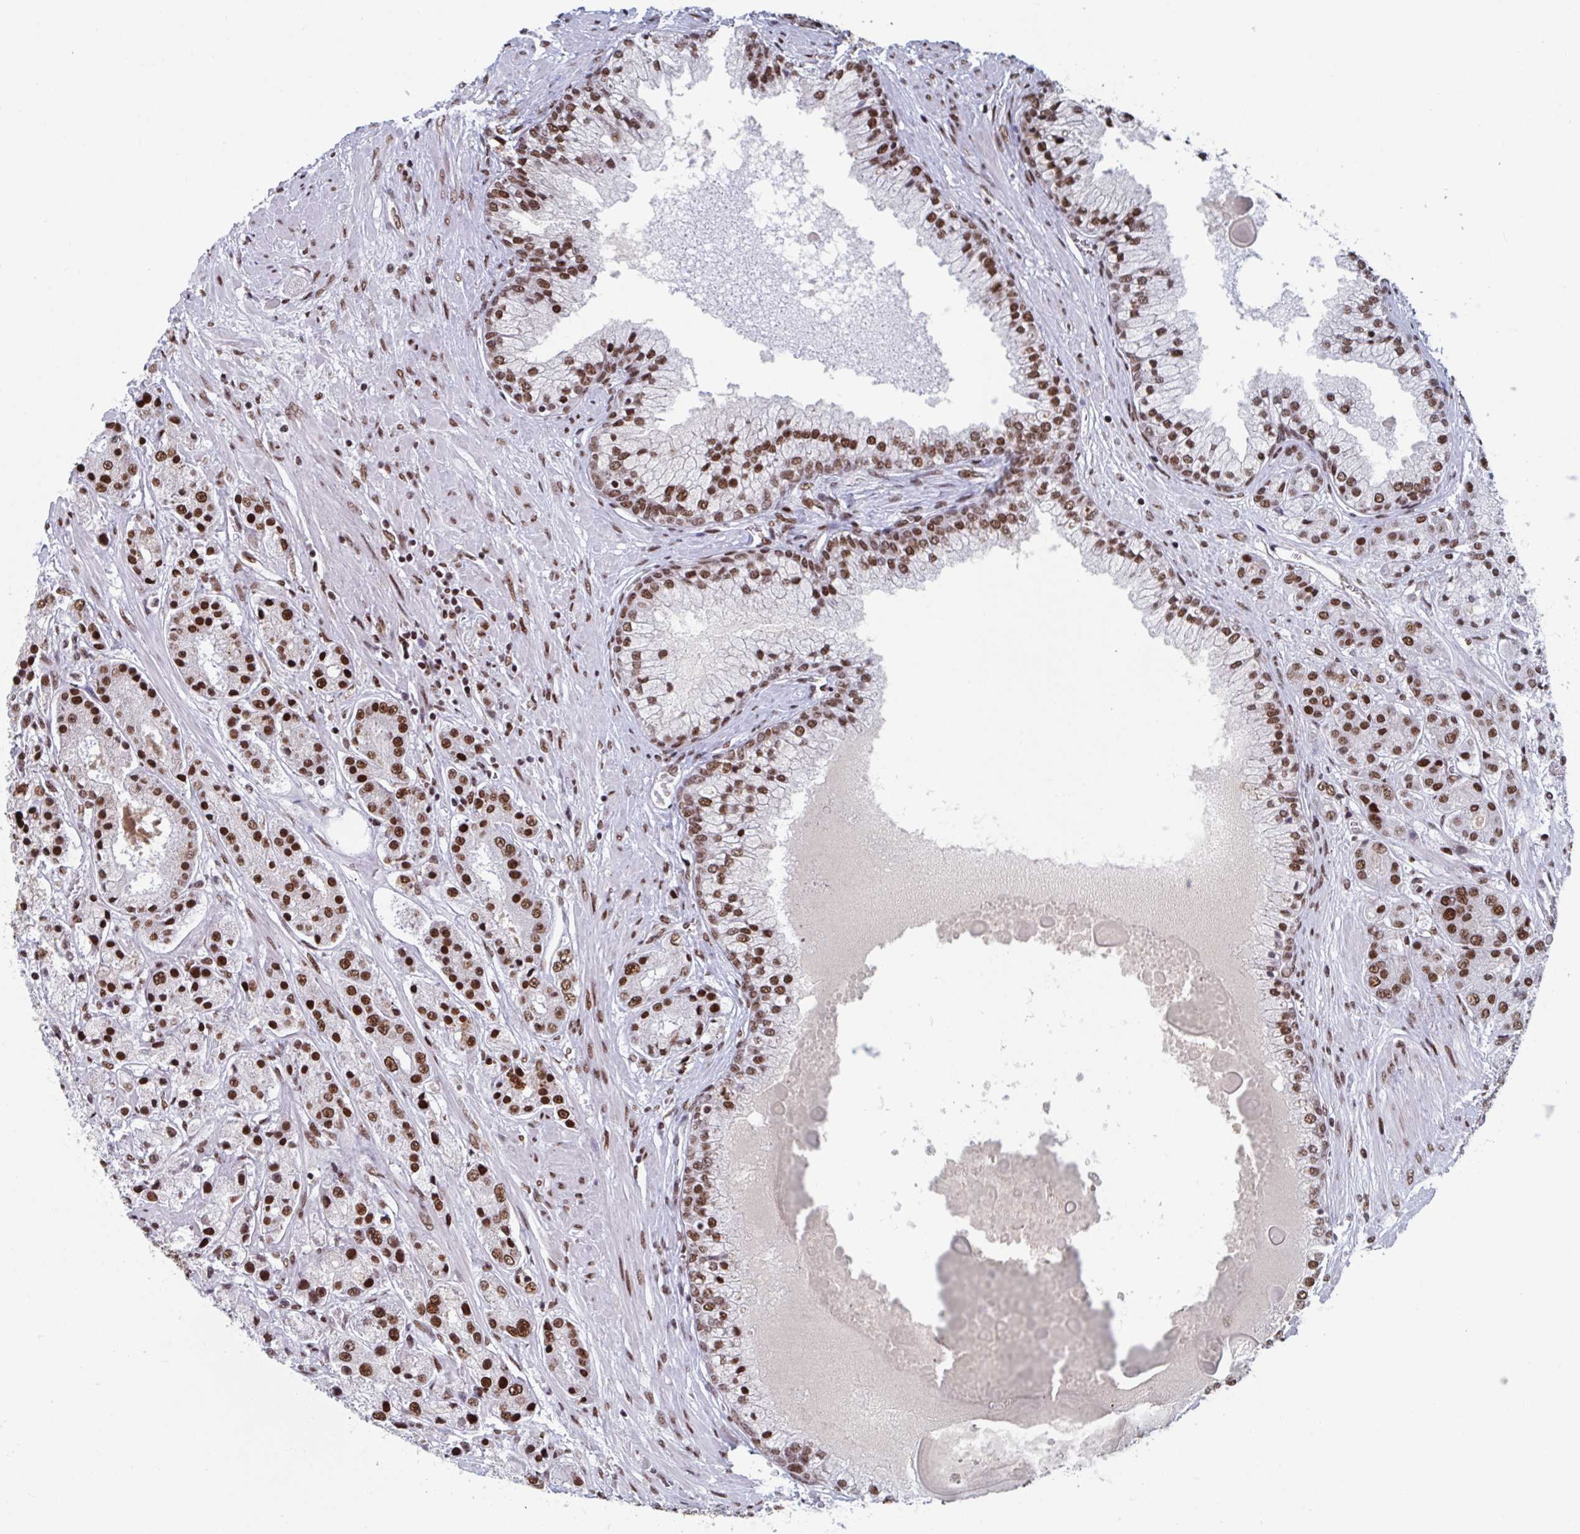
{"staining": {"intensity": "strong", "quantity": ">75%", "location": "nuclear"}, "tissue": "prostate cancer", "cell_type": "Tumor cells", "image_type": "cancer", "snomed": [{"axis": "morphology", "description": "Adenocarcinoma, High grade"}, {"axis": "topography", "description": "Prostate"}], "caption": "A high-resolution histopathology image shows IHC staining of prostate high-grade adenocarcinoma, which exhibits strong nuclear expression in about >75% of tumor cells.", "gene": "ZNF607", "patient": {"sex": "male", "age": 67}}